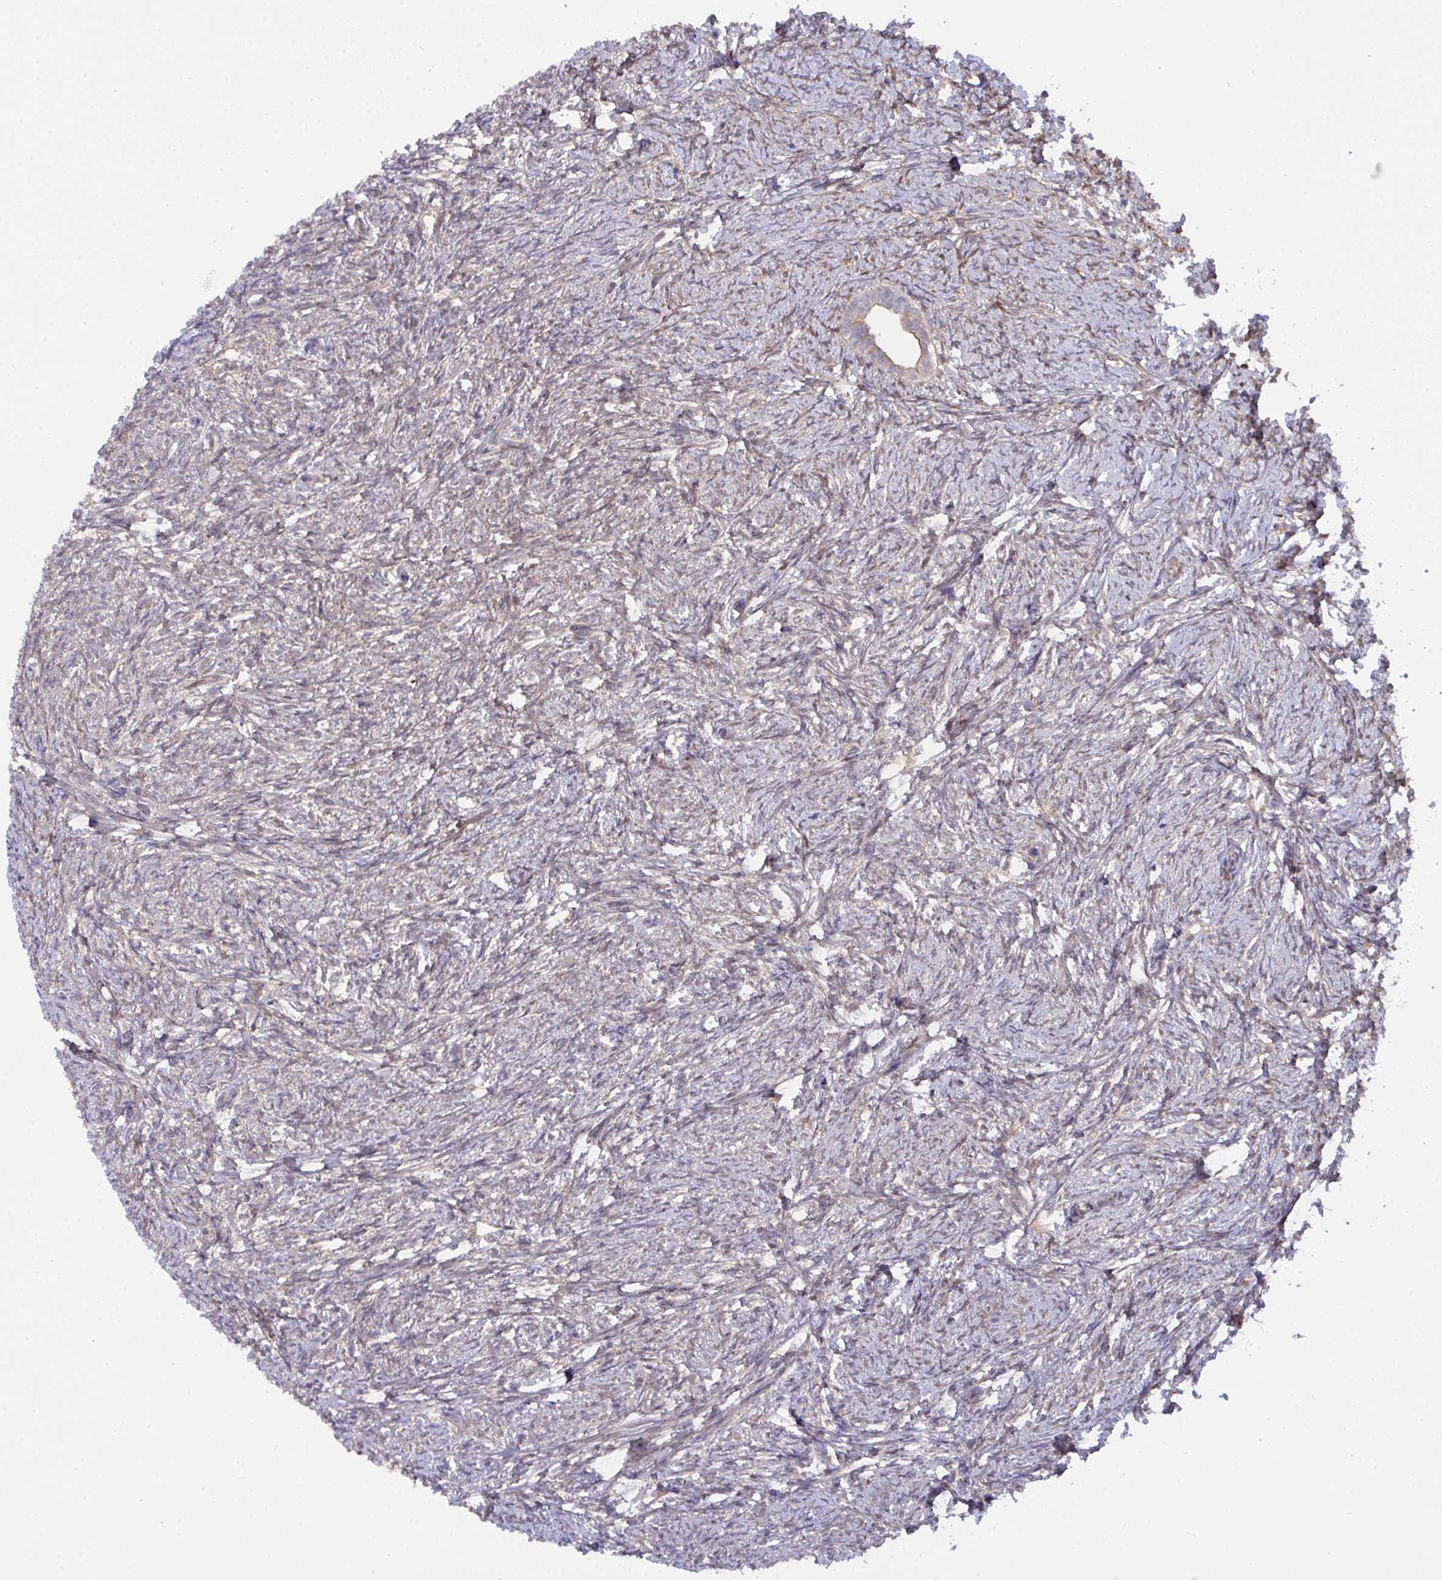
{"staining": {"intensity": "moderate", "quantity": ">75%", "location": "cytoplasmic/membranous"}, "tissue": "ovary", "cell_type": "Follicle cells", "image_type": "normal", "snomed": [{"axis": "morphology", "description": "Normal tissue, NOS"}, {"axis": "topography", "description": "Ovary"}], "caption": "An image showing moderate cytoplasmic/membranous staining in approximately >75% of follicle cells in normal ovary, as visualized by brown immunohistochemical staining.", "gene": "L3HYPDH", "patient": {"sex": "female", "age": 41}}